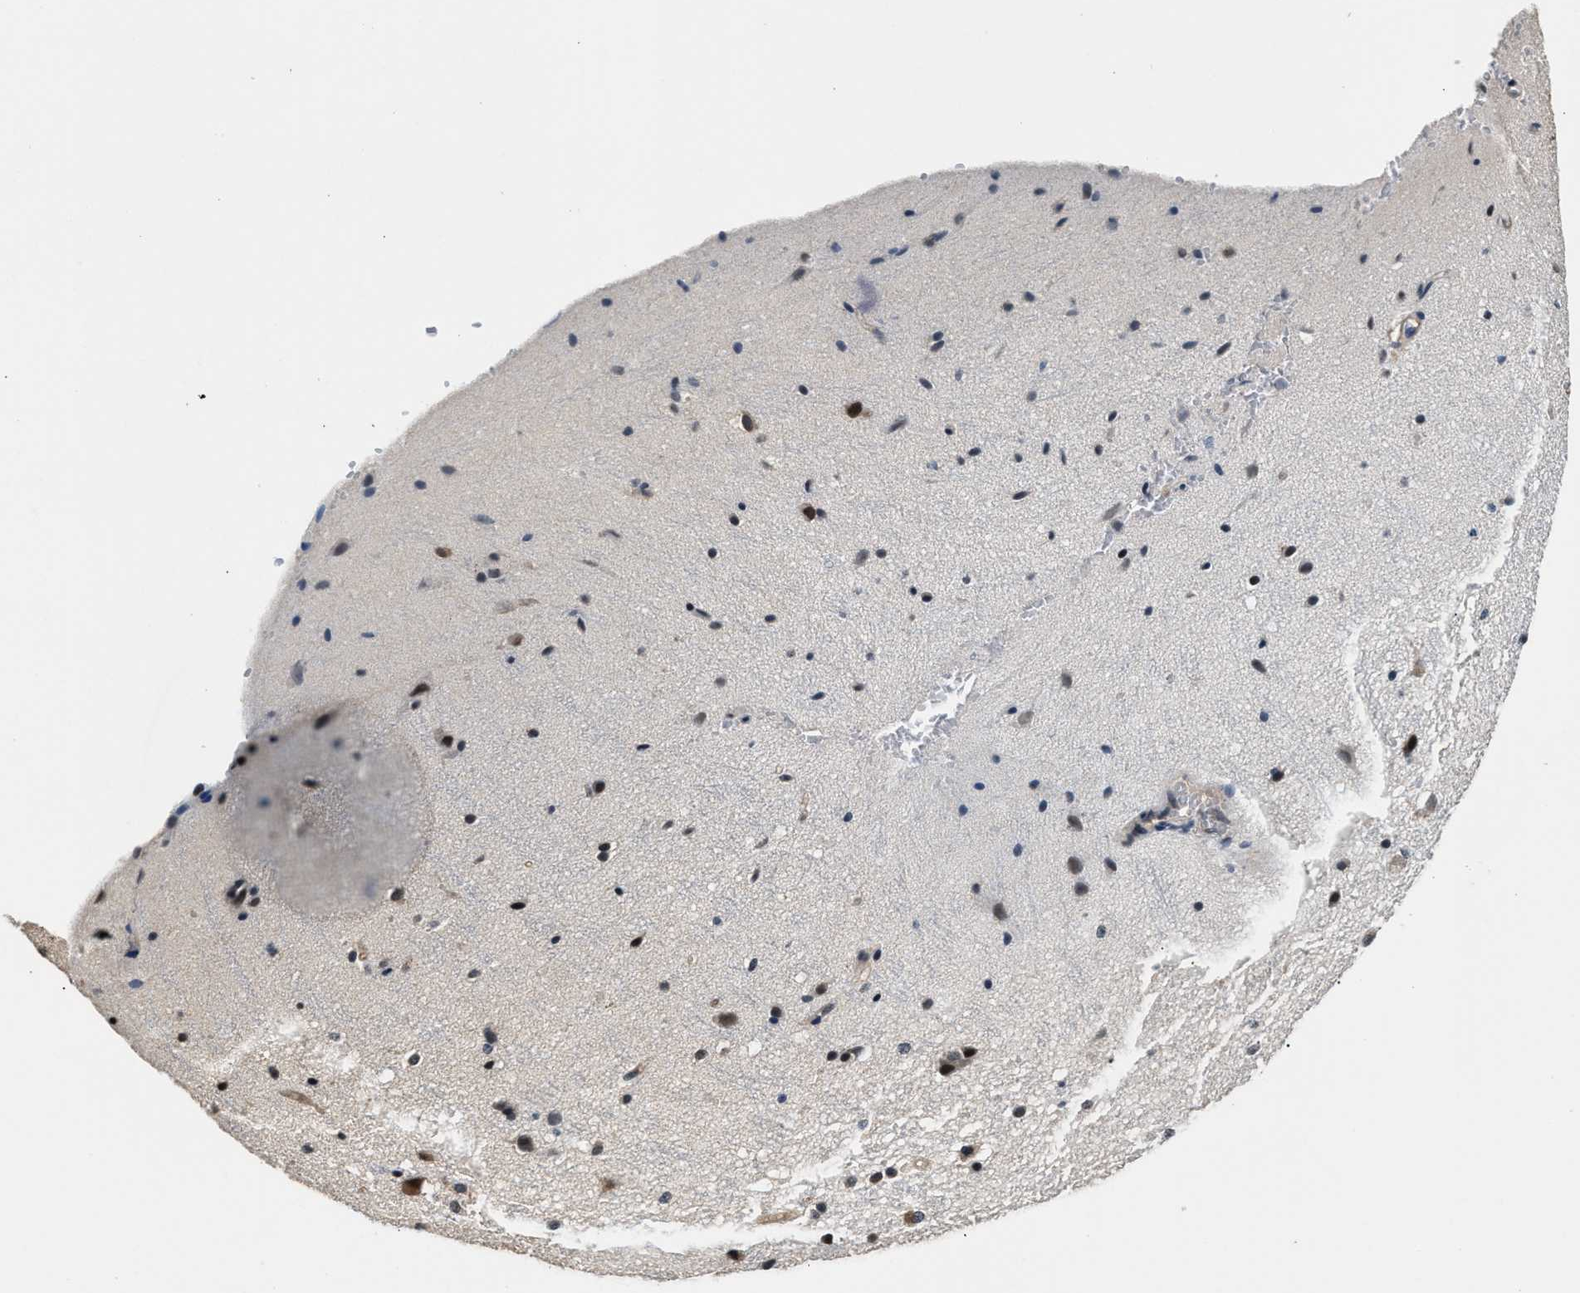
{"staining": {"intensity": "negative", "quantity": "none", "location": "none"}, "tissue": "cerebral cortex", "cell_type": "Endothelial cells", "image_type": "normal", "snomed": [{"axis": "morphology", "description": "Normal tissue, NOS"}, {"axis": "morphology", "description": "Developmental malformation"}, {"axis": "topography", "description": "Cerebral cortex"}], "caption": "The histopathology image reveals no significant expression in endothelial cells of cerebral cortex.", "gene": "RBM33", "patient": {"sex": "female", "age": 30}}